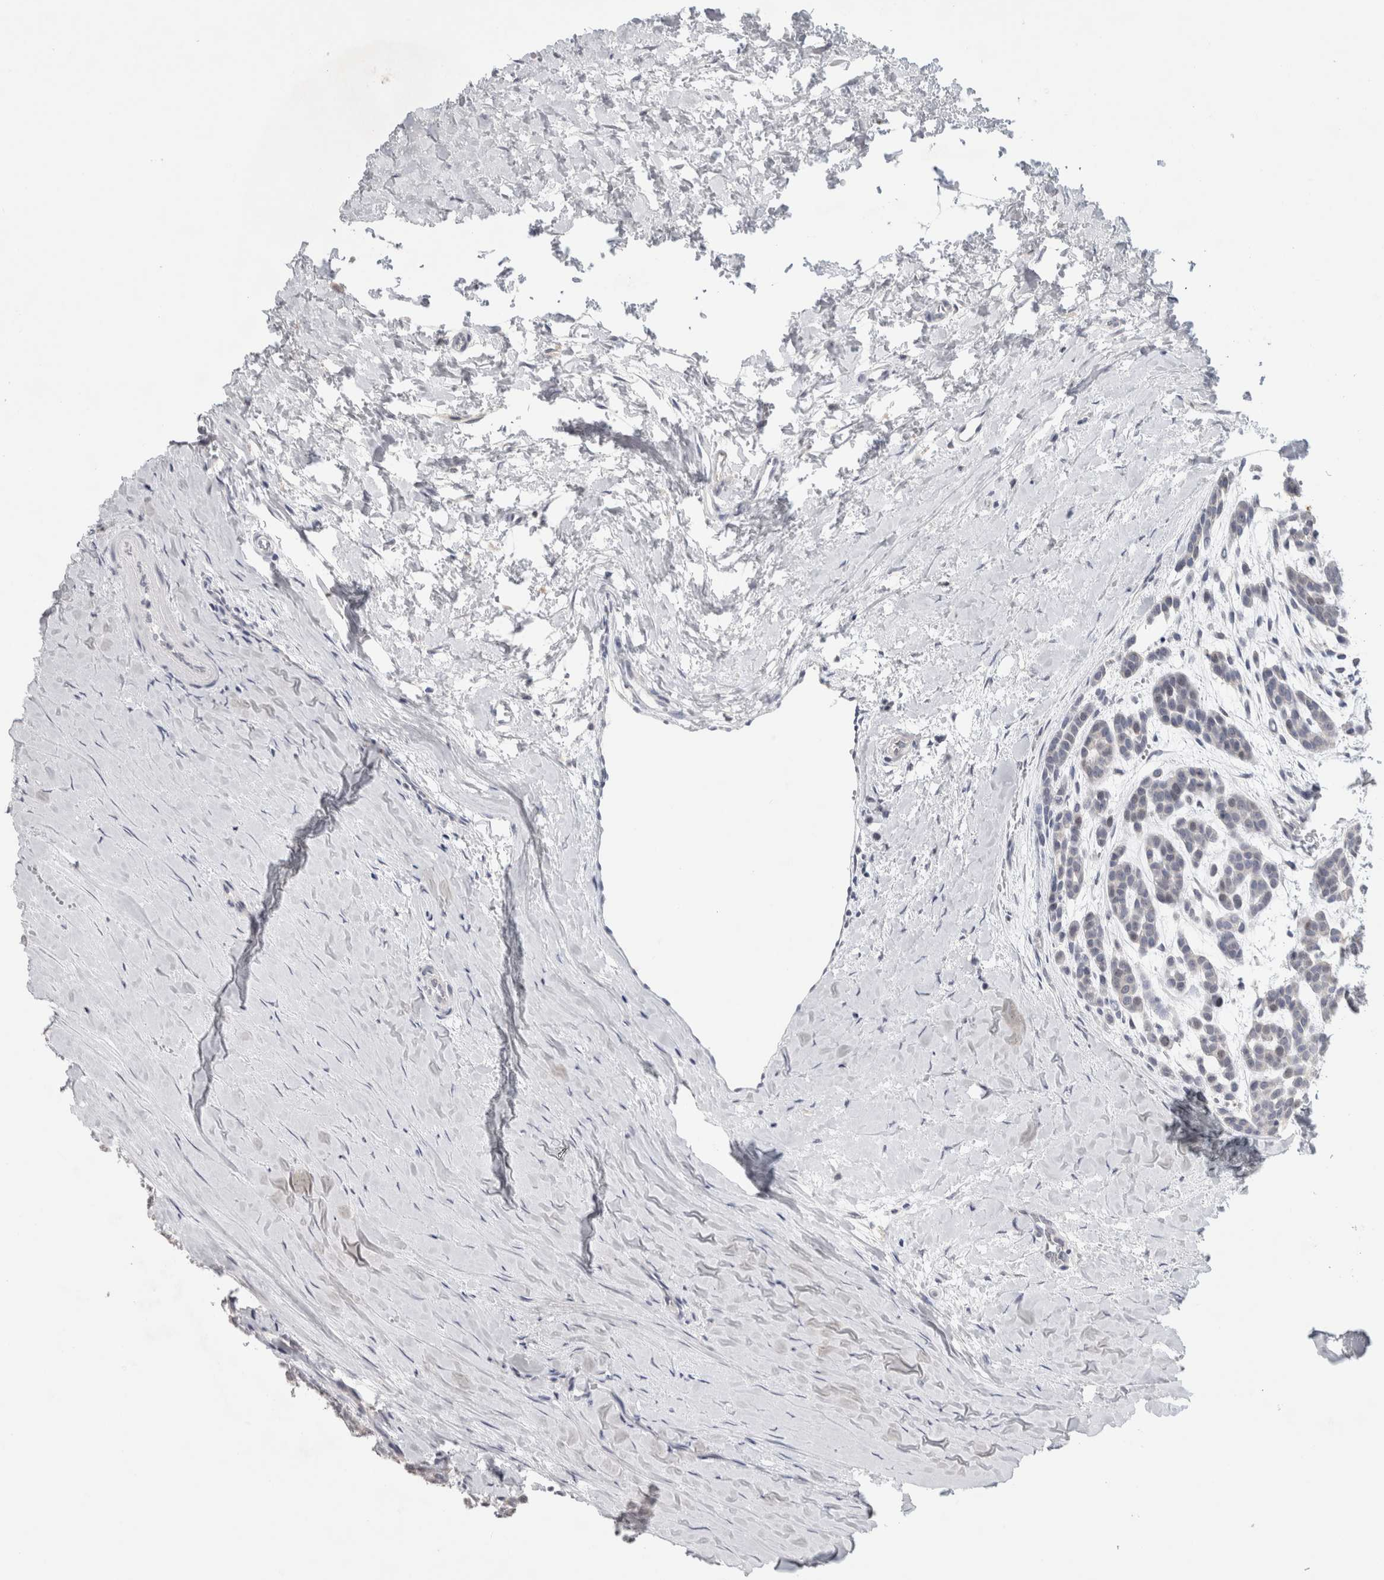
{"staining": {"intensity": "negative", "quantity": "none", "location": "none"}, "tissue": "head and neck cancer", "cell_type": "Tumor cells", "image_type": "cancer", "snomed": [{"axis": "morphology", "description": "Adenocarcinoma, NOS"}, {"axis": "morphology", "description": "Adenoma, NOS"}, {"axis": "topography", "description": "Head-Neck"}], "caption": "Immunohistochemistry of human head and neck cancer (adenocarcinoma) shows no expression in tumor cells. The staining is performed using DAB (3,3'-diaminobenzidine) brown chromogen with nuclei counter-stained in using hematoxylin.", "gene": "TONSL", "patient": {"sex": "female", "age": 55}}